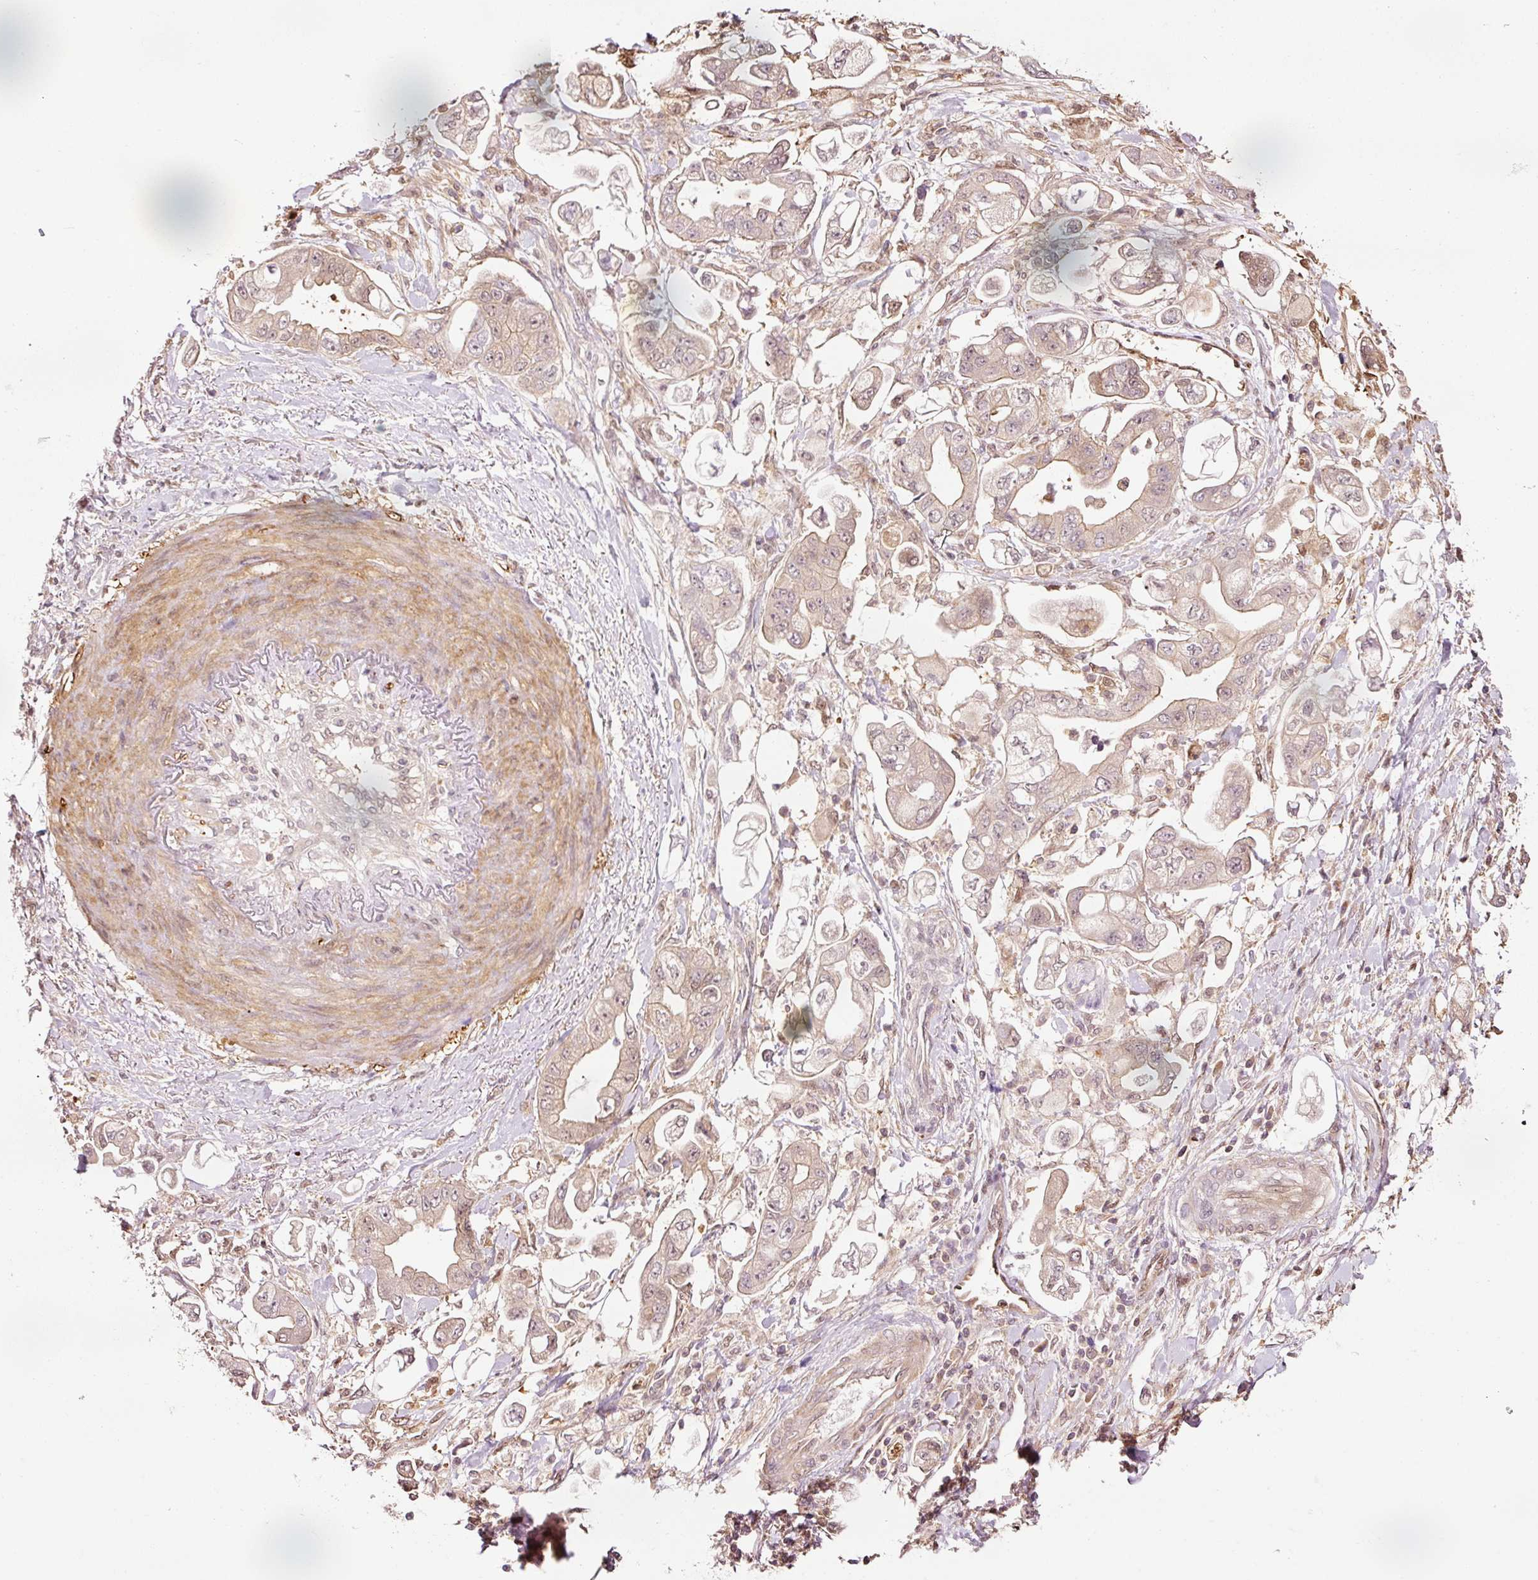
{"staining": {"intensity": "weak", "quantity": "25%-75%", "location": "cytoplasmic/membranous"}, "tissue": "stomach cancer", "cell_type": "Tumor cells", "image_type": "cancer", "snomed": [{"axis": "morphology", "description": "Adenocarcinoma, NOS"}, {"axis": "topography", "description": "Stomach"}], "caption": "The histopathology image exhibits a brown stain indicating the presence of a protein in the cytoplasmic/membranous of tumor cells in stomach adenocarcinoma.", "gene": "FBXL14", "patient": {"sex": "male", "age": 62}}